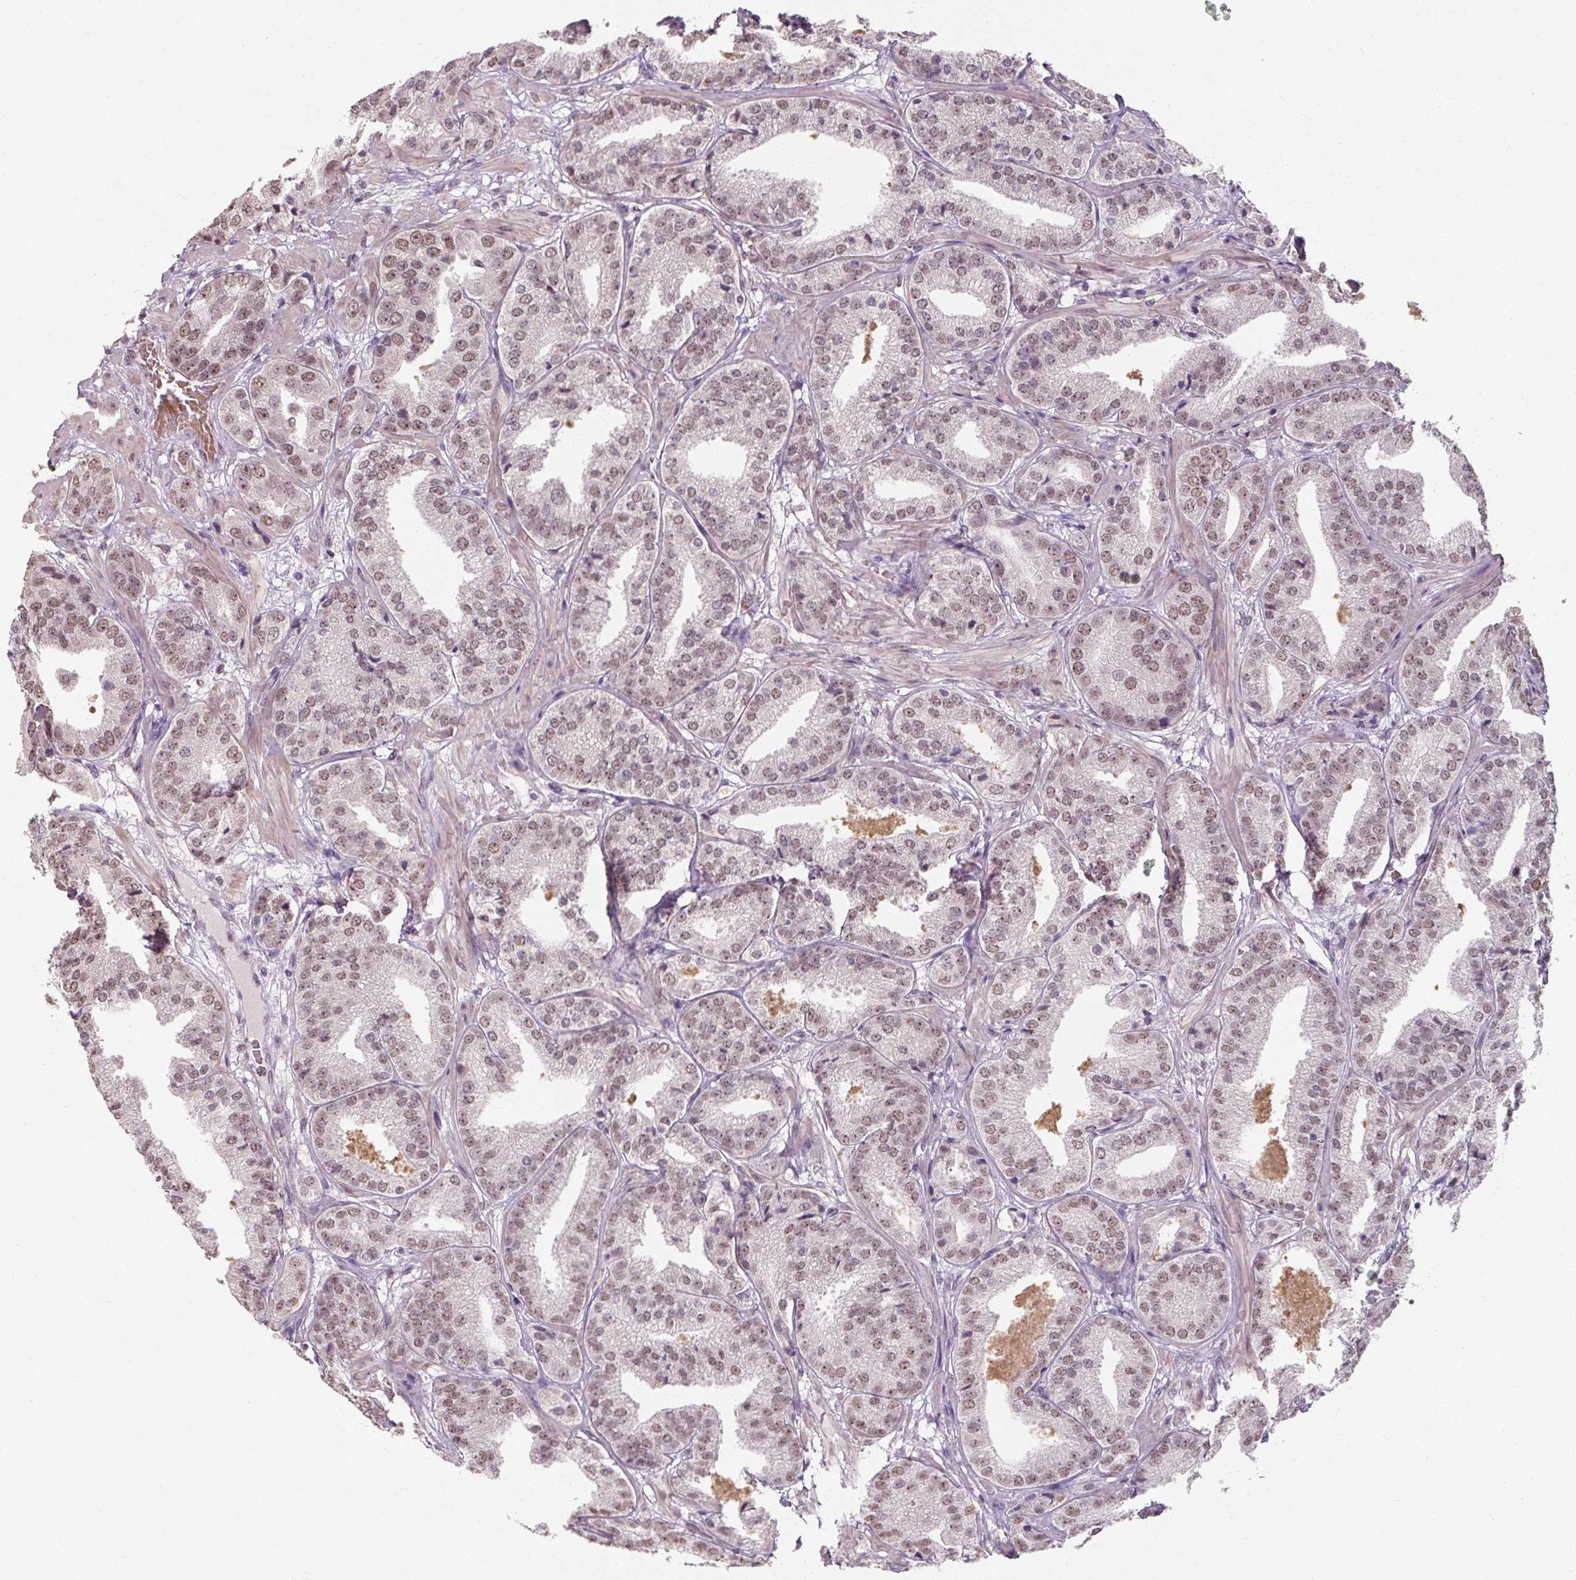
{"staining": {"intensity": "weak", "quantity": ">75%", "location": "nuclear"}, "tissue": "prostate cancer", "cell_type": "Tumor cells", "image_type": "cancer", "snomed": [{"axis": "morphology", "description": "Adenocarcinoma, High grade"}, {"axis": "topography", "description": "Prostate"}], "caption": "Immunohistochemical staining of human adenocarcinoma (high-grade) (prostate) reveals low levels of weak nuclear protein expression in about >75% of tumor cells.", "gene": "ZFTRAF1", "patient": {"sex": "male", "age": 63}}